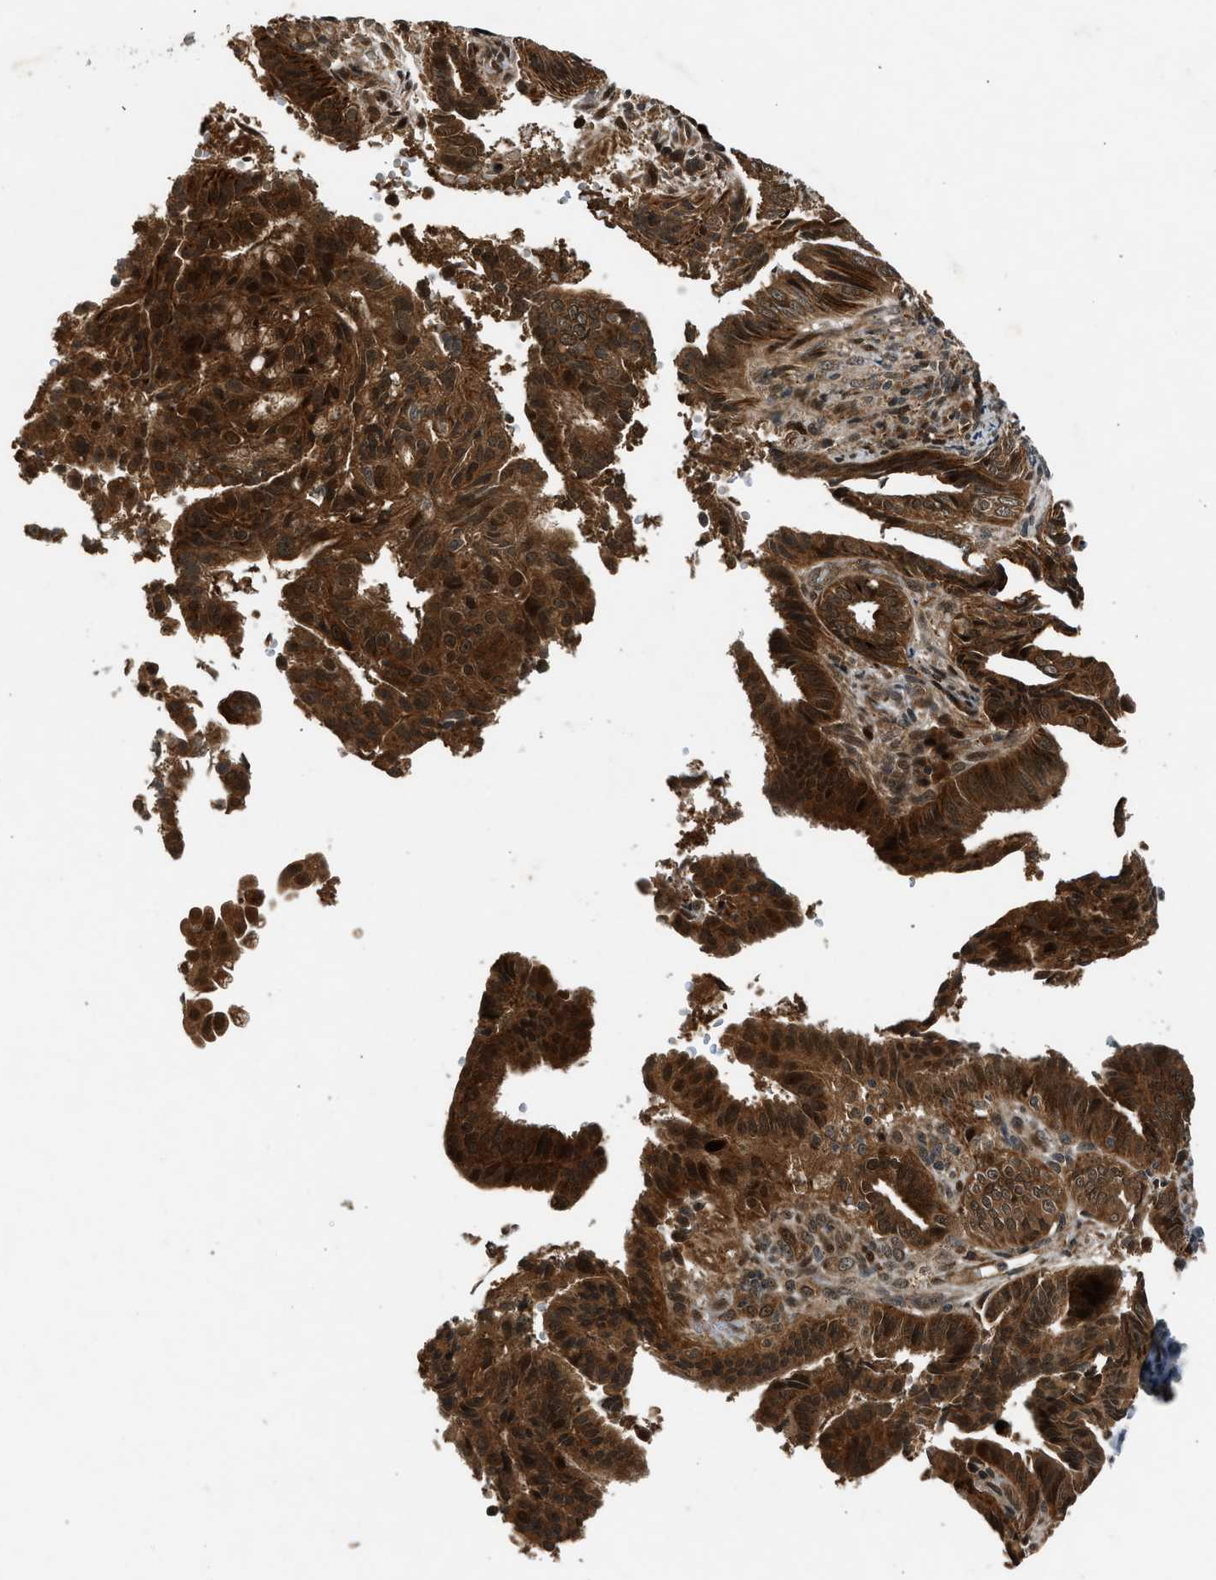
{"staining": {"intensity": "strong", "quantity": ">75%", "location": "cytoplasmic/membranous"}, "tissue": "endometrial cancer", "cell_type": "Tumor cells", "image_type": "cancer", "snomed": [{"axis": "morphology", "description": "Adenocarcinoma, NOS"}, {"axis": "topography", "description": "Endometrium"}], "caption": "Tumor cells display strong cytoplasmic/membranous staining in approximately >75% of cells in endometrial cancer.", "gene": "TXNL1", "patient": {"sex": "female", "age": 58}}